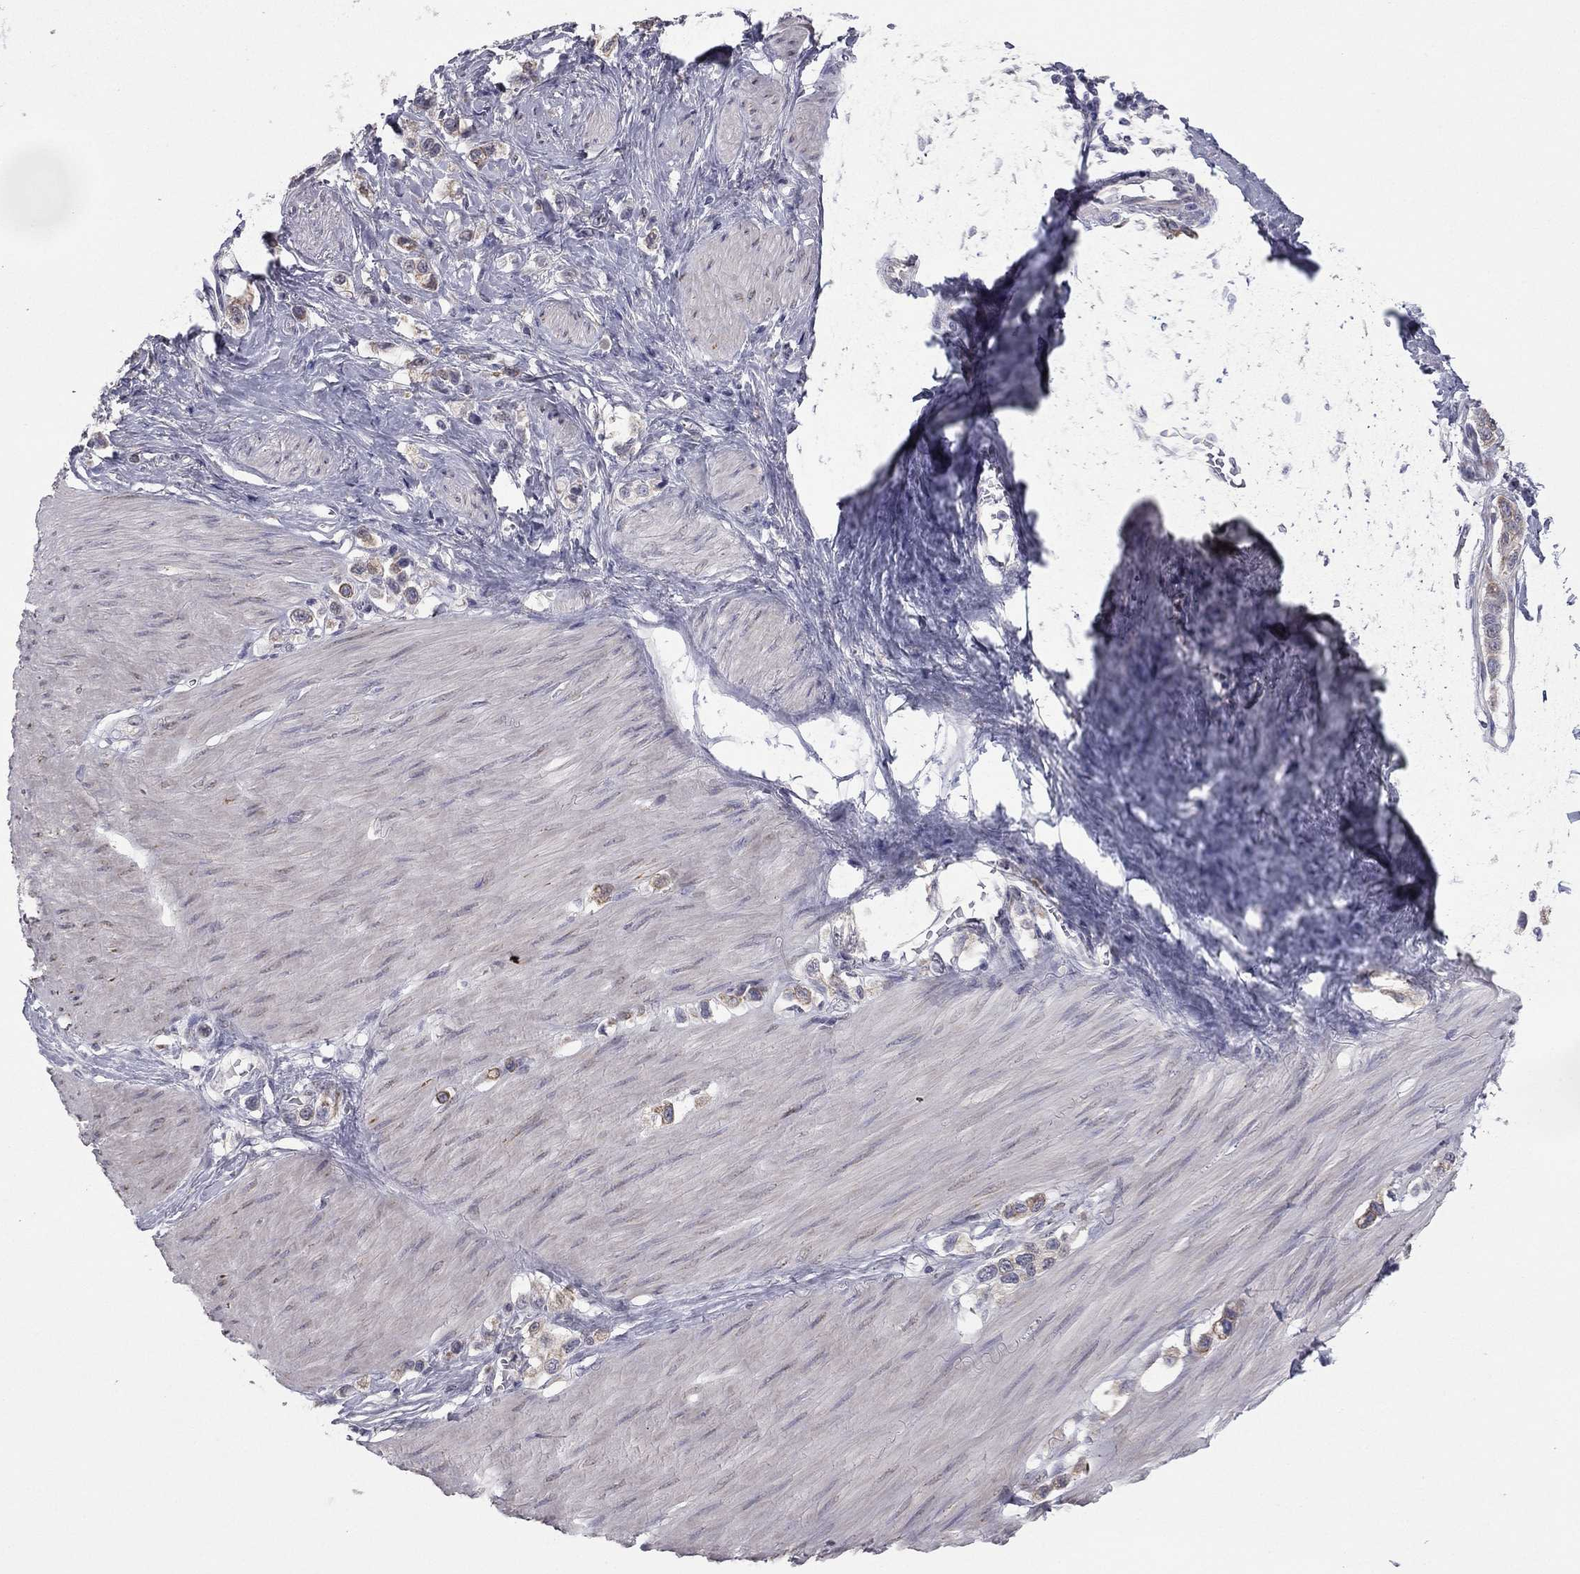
{"staining": {"intensity": "moderate", "quantity": "<25%", "location": "cytoplasmic/membranous"}, "tissue": "stomach cancer", "cell_type": "Tumor cells", "image_type": "cancer", "snomed": [{"axis": "morphology", "description": "Normal tissue, NOS"}, {"axis": "morphology", "description": "Adenocarcinoma, NOS"}, {"axis": "morphology", "description": "Adenocarcinoma, High grade"}, {"axis": "topography", "description": "Stomach, upper"}, {"axis": "topography", "description": "Stomach"}], "caption": "Adenocarcinoma (stomach) tissue shows moderate cytoplasmic/membranous staining in about <25% of tumor cells", "gene": "PRRT2", "patient": {"sex": "female", "age": 65}}